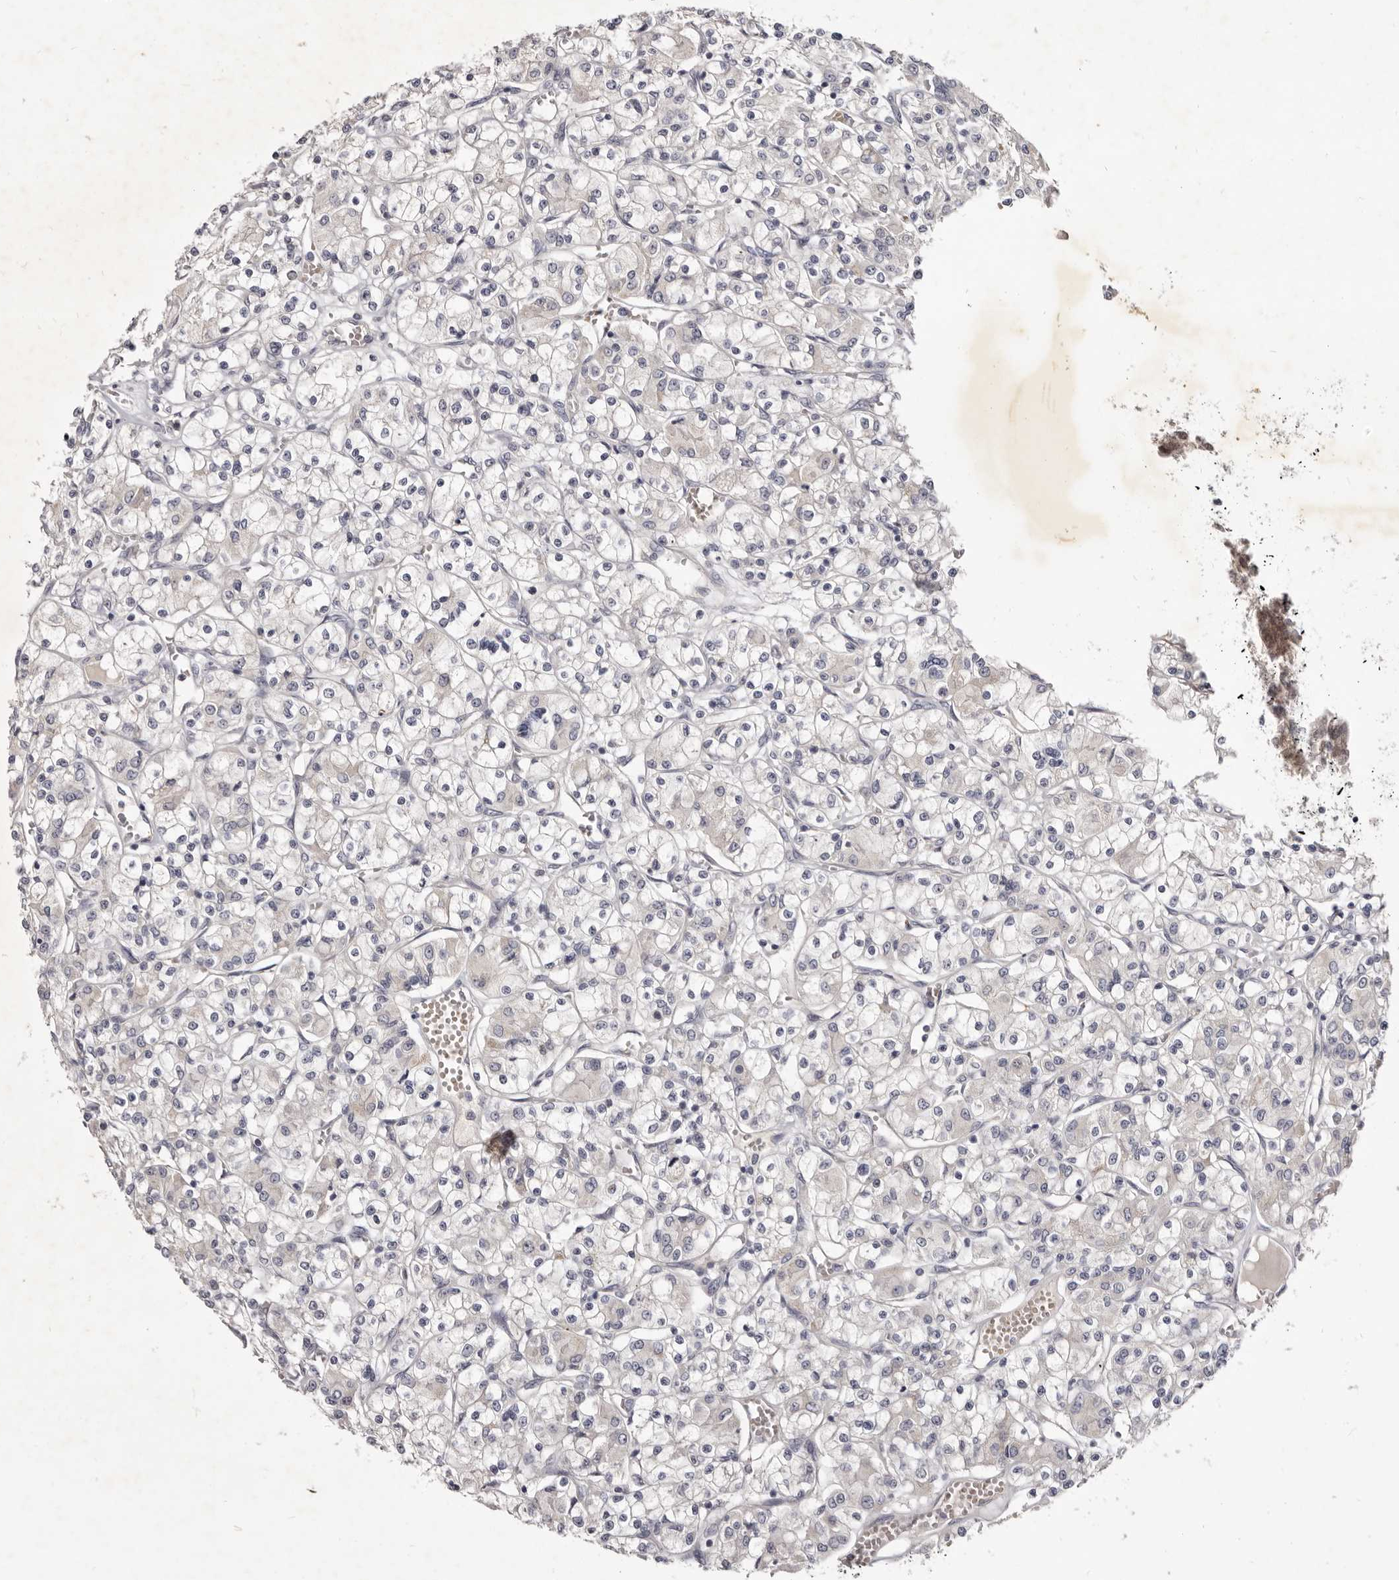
{"staining": {"intensity": "negative", "quantity": "none", "location": "none"}, "tissue": "renal cancer", "cell_type": "Tumor cells", "image_type": "cancer", "snomed": [{"axis": "morphology", "description": "Adenocarcinoma, NOS"}, {"axis": "topography", "description": "Kidney"}], "caption": "IHC of human renal cancer (adenocarcinoma) displays no staining in tumor cells.", "gene": "KIF2B", "patient": {"sex": "female", "age": 59}}